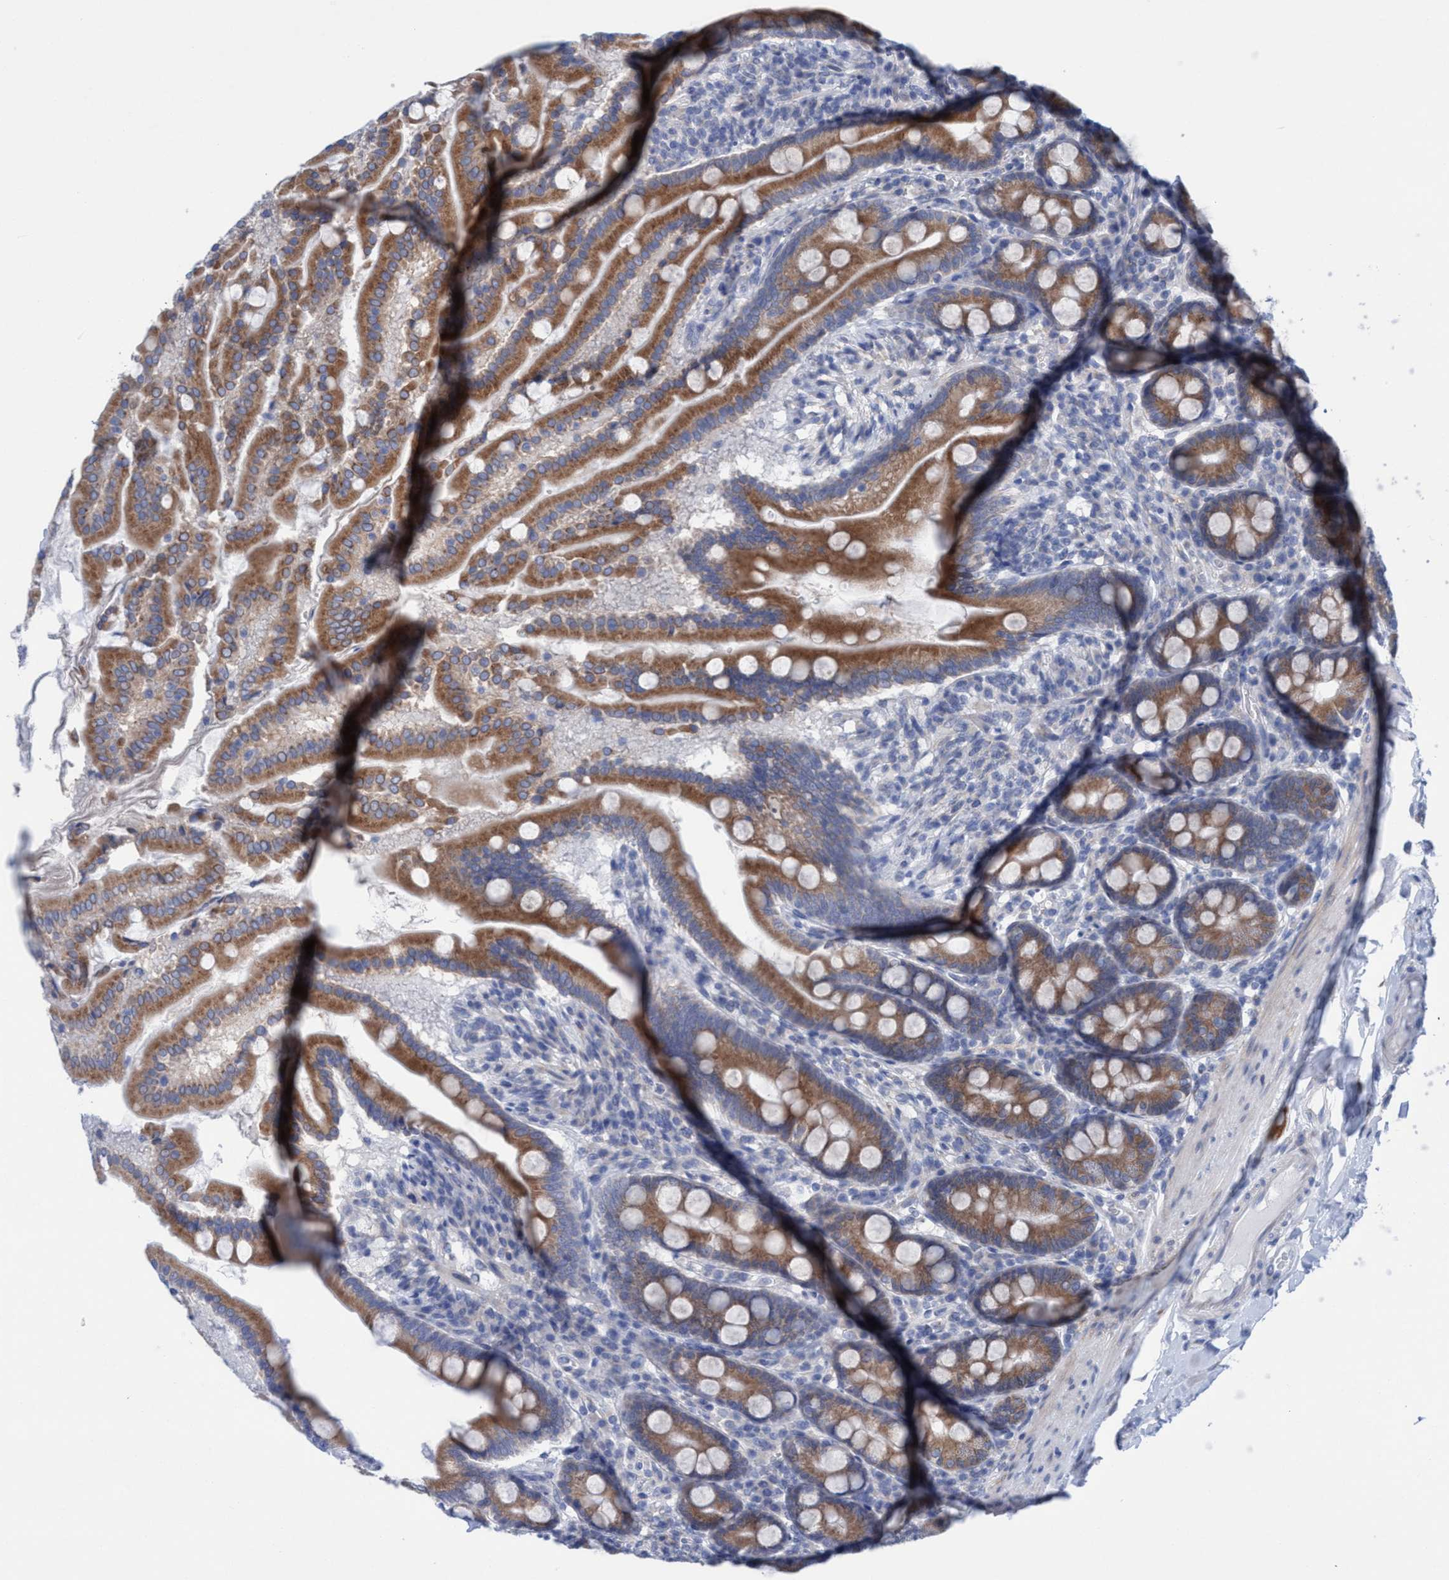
{"staining": {"intensity": "moderate", "quantity": ">75%", "location": "cytoplasmic/membranous"}, "tissue": "duodenum", "cell_type": "Glandular cells", "image_type": "normal", "snomed": [{"axis": "morphology", "description": "Normal tissue, NOS"}, {"axis": "topography", "description": "Duodenum"}], "caption": "Duodenum was stained to show a protein in brown. There is medium levels of moderate cytoplasmic/membranous expression in about >75% of glandular cells. (DAB (3,3'-diaminobenzidine) = brown stain, brightfield microscopy at high magnification).", "gene": "RSAD1", "patient": {"sex": "male", "age": 50}}